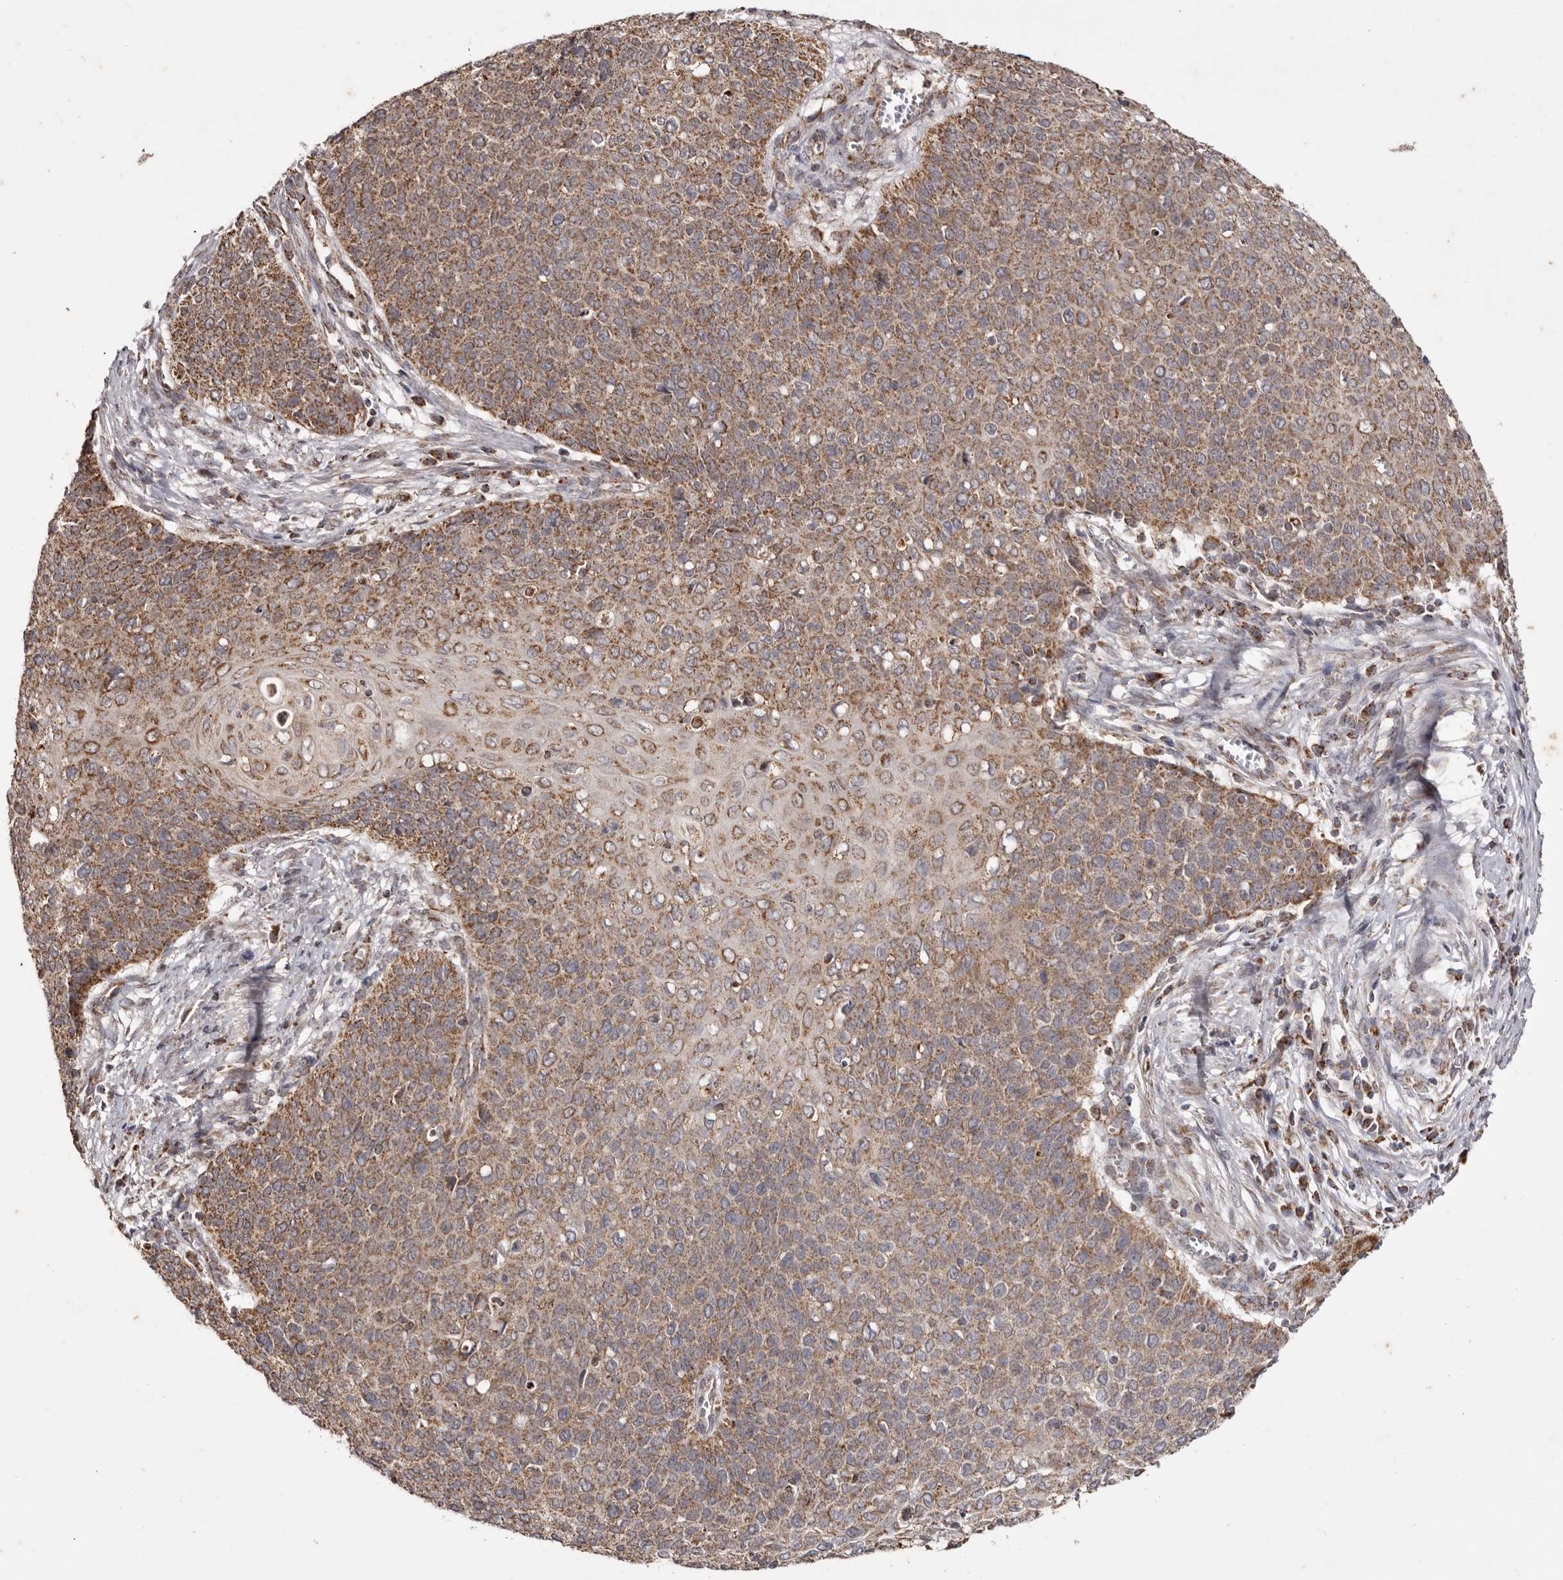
{"staining": {"intensity": "moderate", "quantity": ">75%", "location": "cytoplasmic/membranous"}, "tissue": "cervical cancer", "cell_type": "Tumor cells", "image_type": "cancer", "snomed": [{"axis": "morphology", "description": "Squamous cell carcinoma, NOS"}, {"axis": "topography", "description": "Cervix"}], "caption": "Cervical squamous cell carcinoma stained with immunohistochemistry (IHC) exhibits moderate cytoplasmic/membranous positivity in approximately >75% of tumor cells. The staining was performed using DAB to visualize the protein expression in brown, while the nuclei were stained in blue with hematoxylin (Magnification: 20x).", "gene": "CPLANE2", "patient": {"sex": "female", "age": 39}}